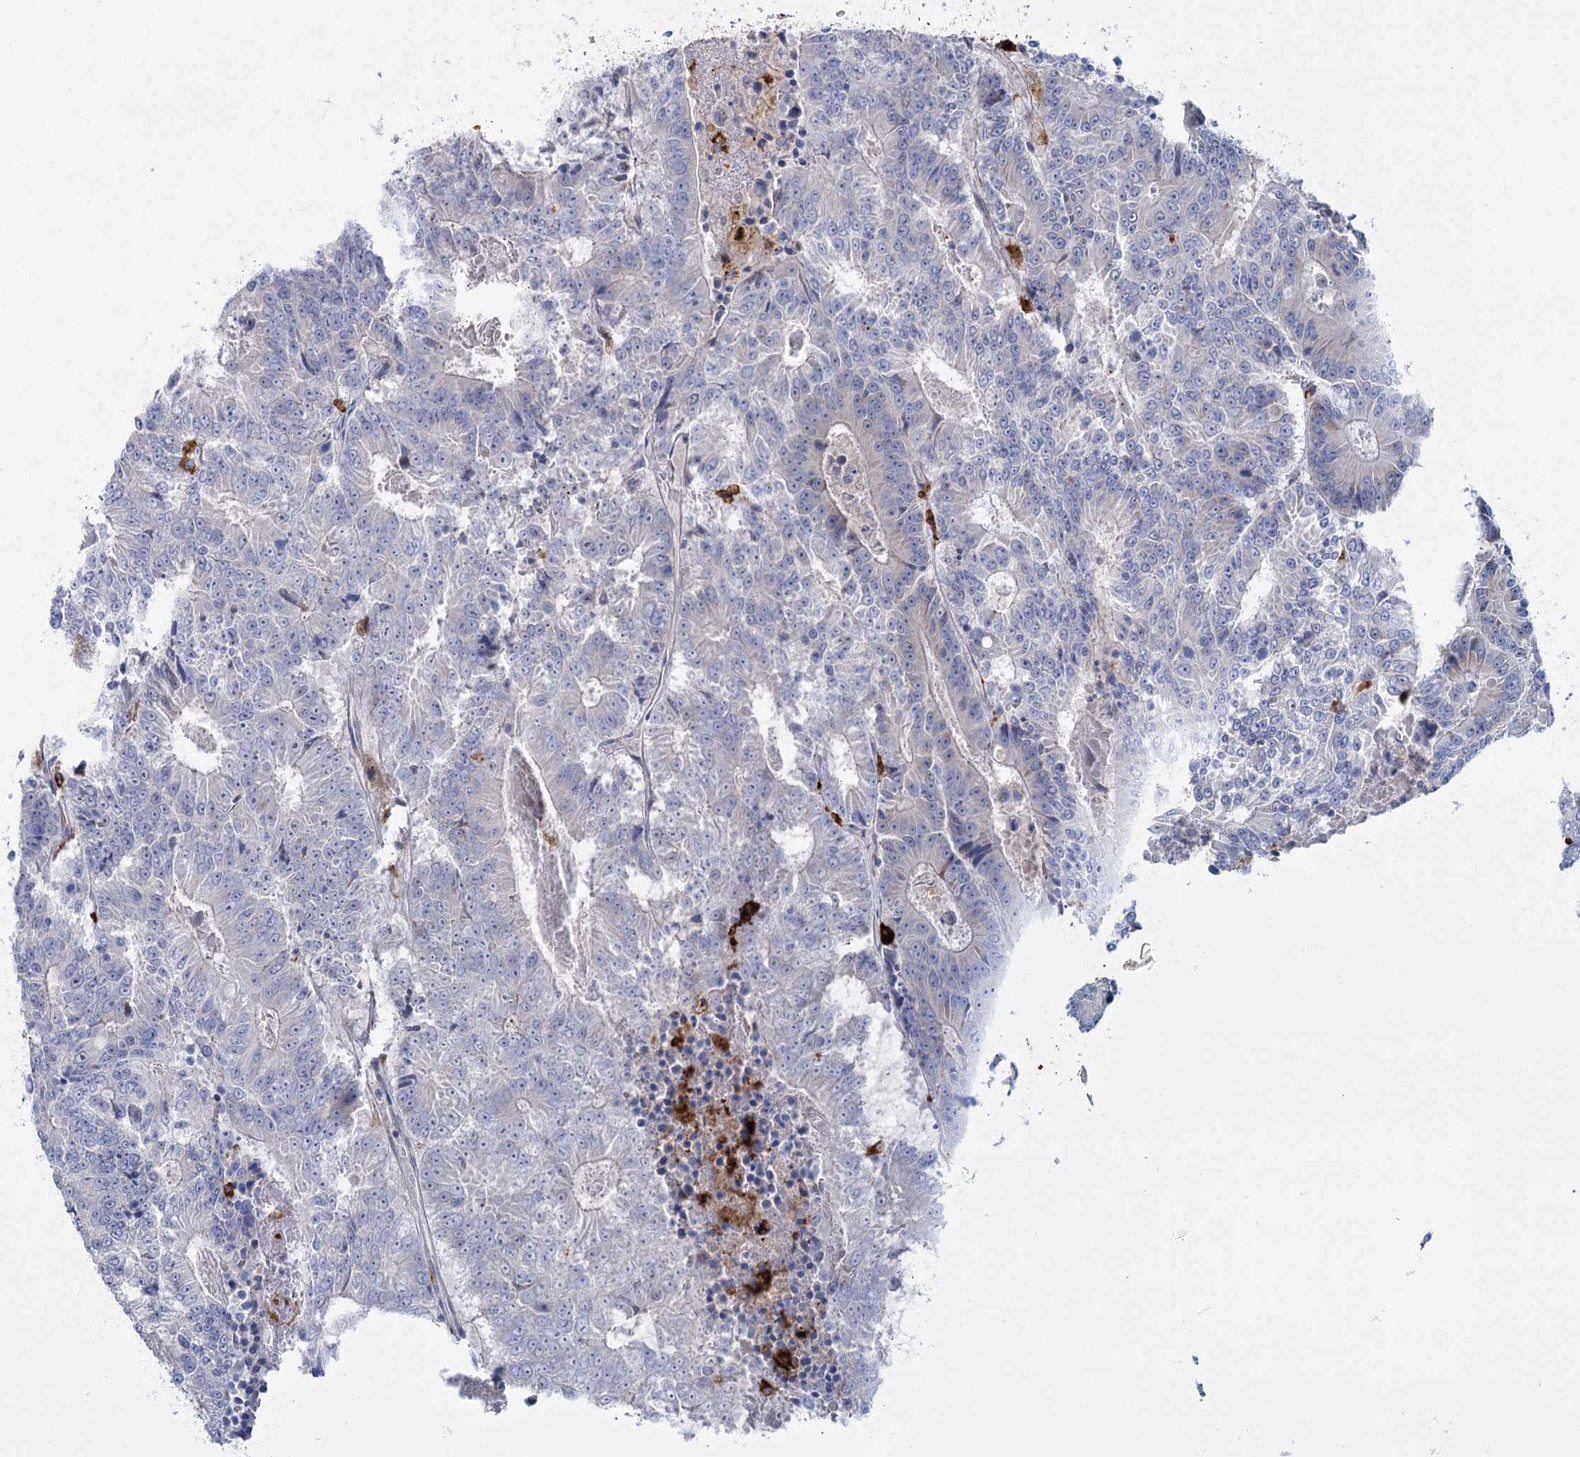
{"staining": {"intensity": "negative", "quantity": "none", "location": "none"}, "tissue": "colorectal cancer", "cell_type": "Tumor cells", "image_type": "cancer", "snomed": [{"axis": "morphology", "description": "Adenocarcinoma, NOS"}, {"axis": "topography", "description": "Colon"}], "caption": "Human colorectal cancer (adenocarcinoma) stained for a protein using IHC demonstrates no expression in tumor cells.", "gene": "PIWIL4", "patient": {"sex": "male", "age": 83}}